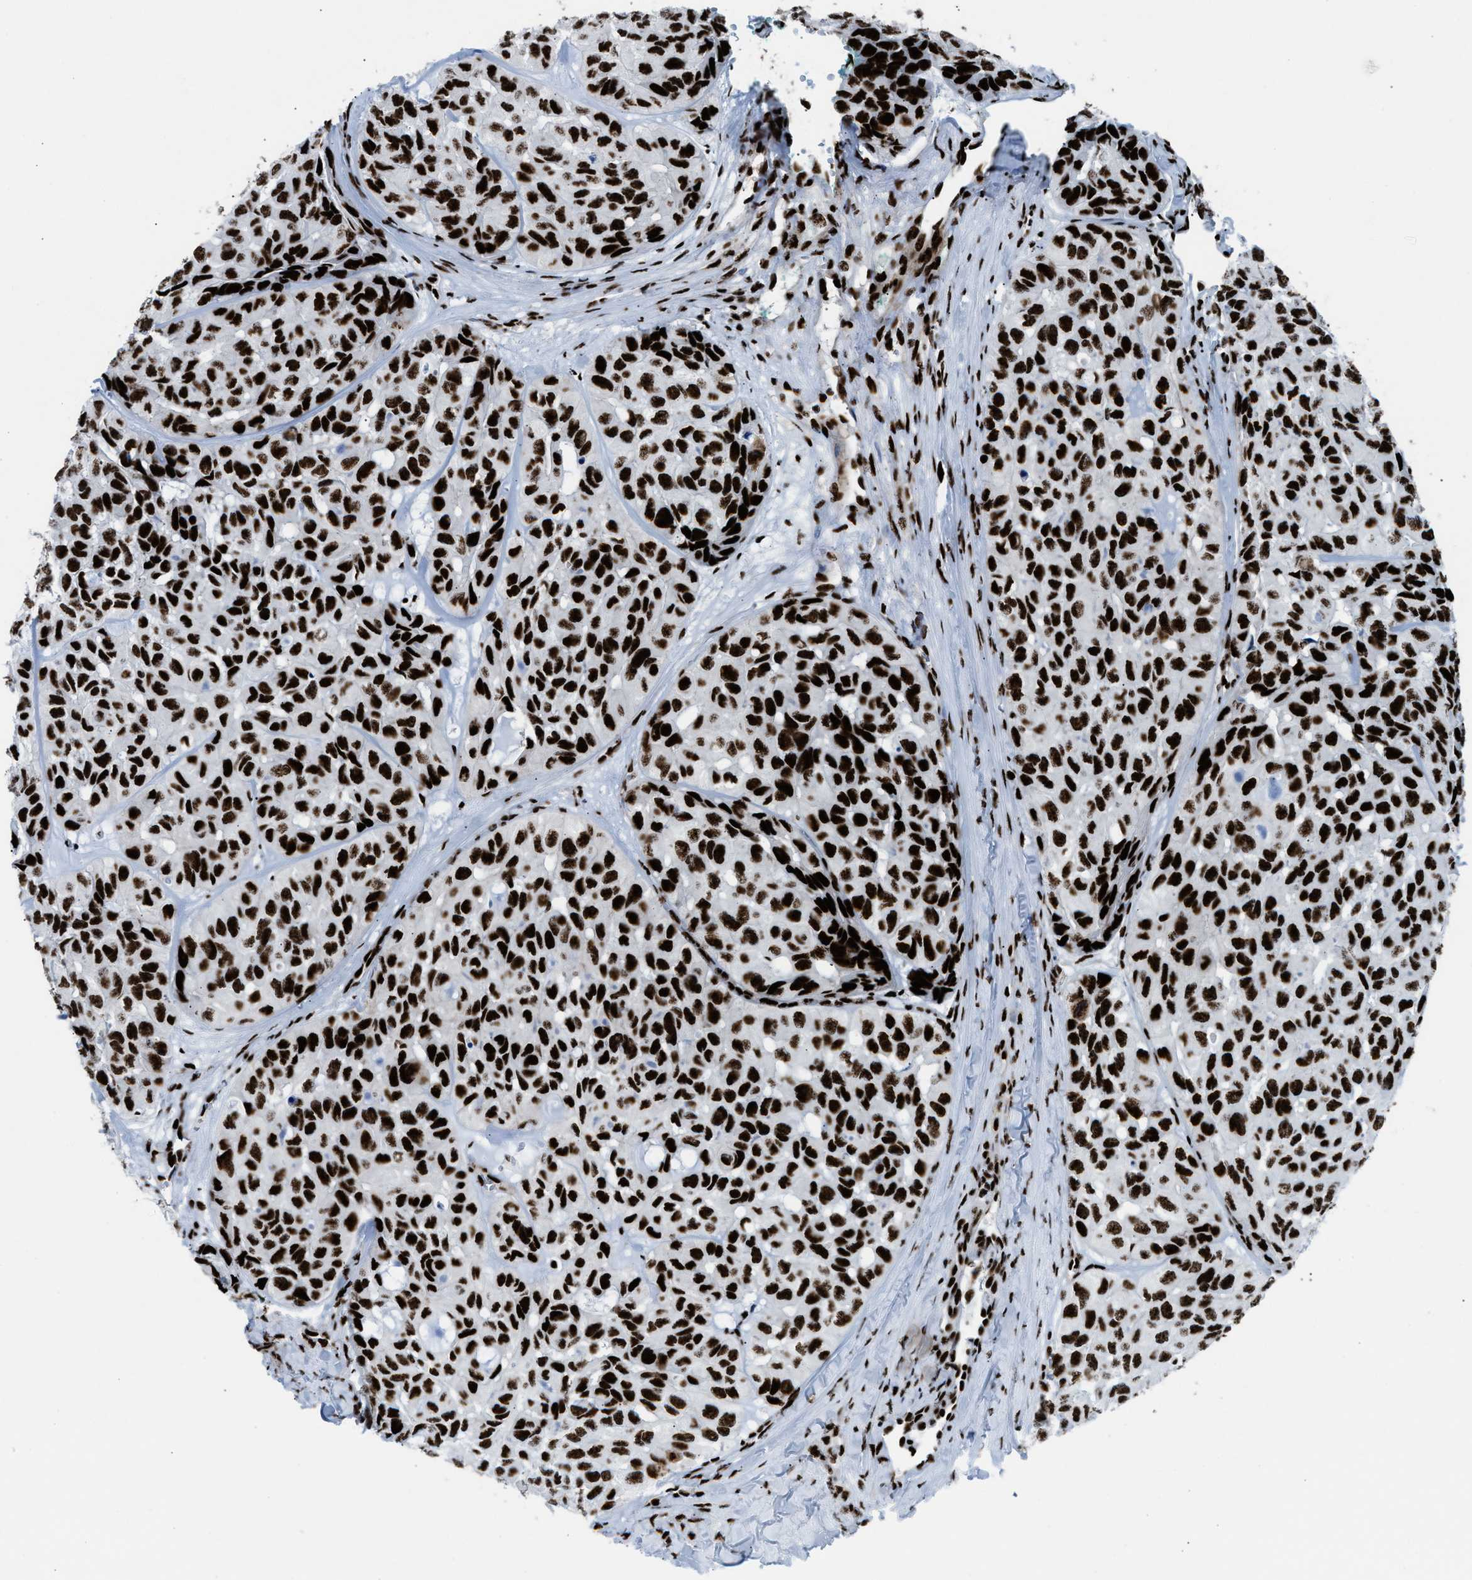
{"staining": {"intensity": "strong", "quantity": ">75%", "location": "nuclear"}, "tissue": "head and neck cancer", "cell_type": "Tumor cells", "image_type": "cancer", "snomed": [{"axis": "morphology", "description": "Adenocarcinoma, NOS"}, {"axis": "topography", "description": "Salivary gland, NOS"}, {"axis": "topography", "description": "Head-Neck"}], "caption": "Protein analysis of adenocarcinoma (head and neck) tissue demonstrates strong nuclear expression in about >75% of tumor cells.", "gene": "NONO", "patient": {"sex": "female", "age": 76}}